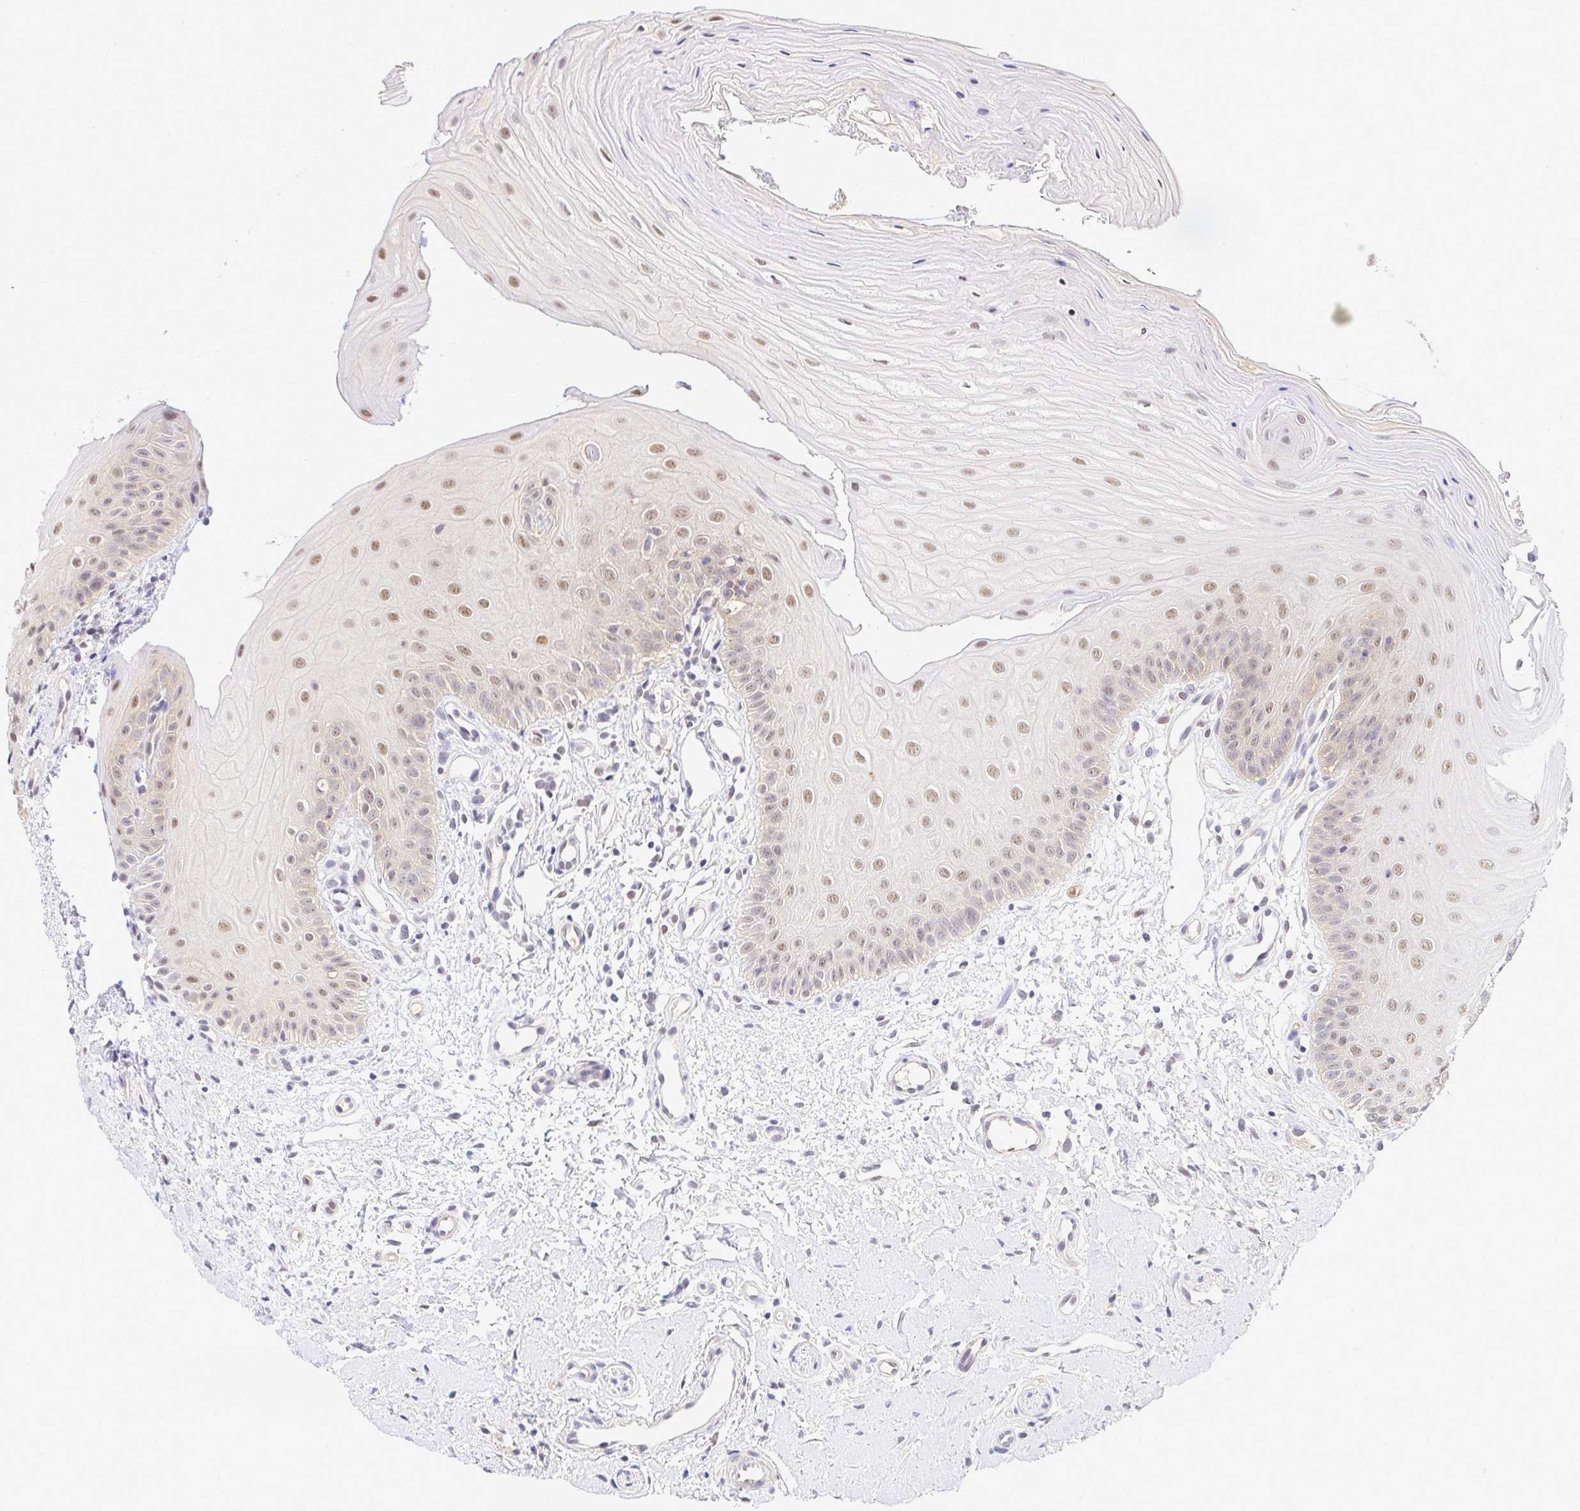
{"staining": {"intensity": "weak", "quantity": "25%-75%", "location": "nuclear"}, "tissue": "oral mucosa", "cell_type": "Squamous epithelial cells", "image_type": "normal", "snomed": [{"axis": "morphology", "description": "Normal tissue, NOS"}, {"axis": "topography", "description": "Oral tissue"}], "caption": "Oral mucosa stained with immunohistochemistry reveals weak nuclear expression in about 25%-75% of squamous epithelial cells. Nuclei are stained in blue.", "gene": "PSMA4", "patient": {"sex": "female", "age": 73}}